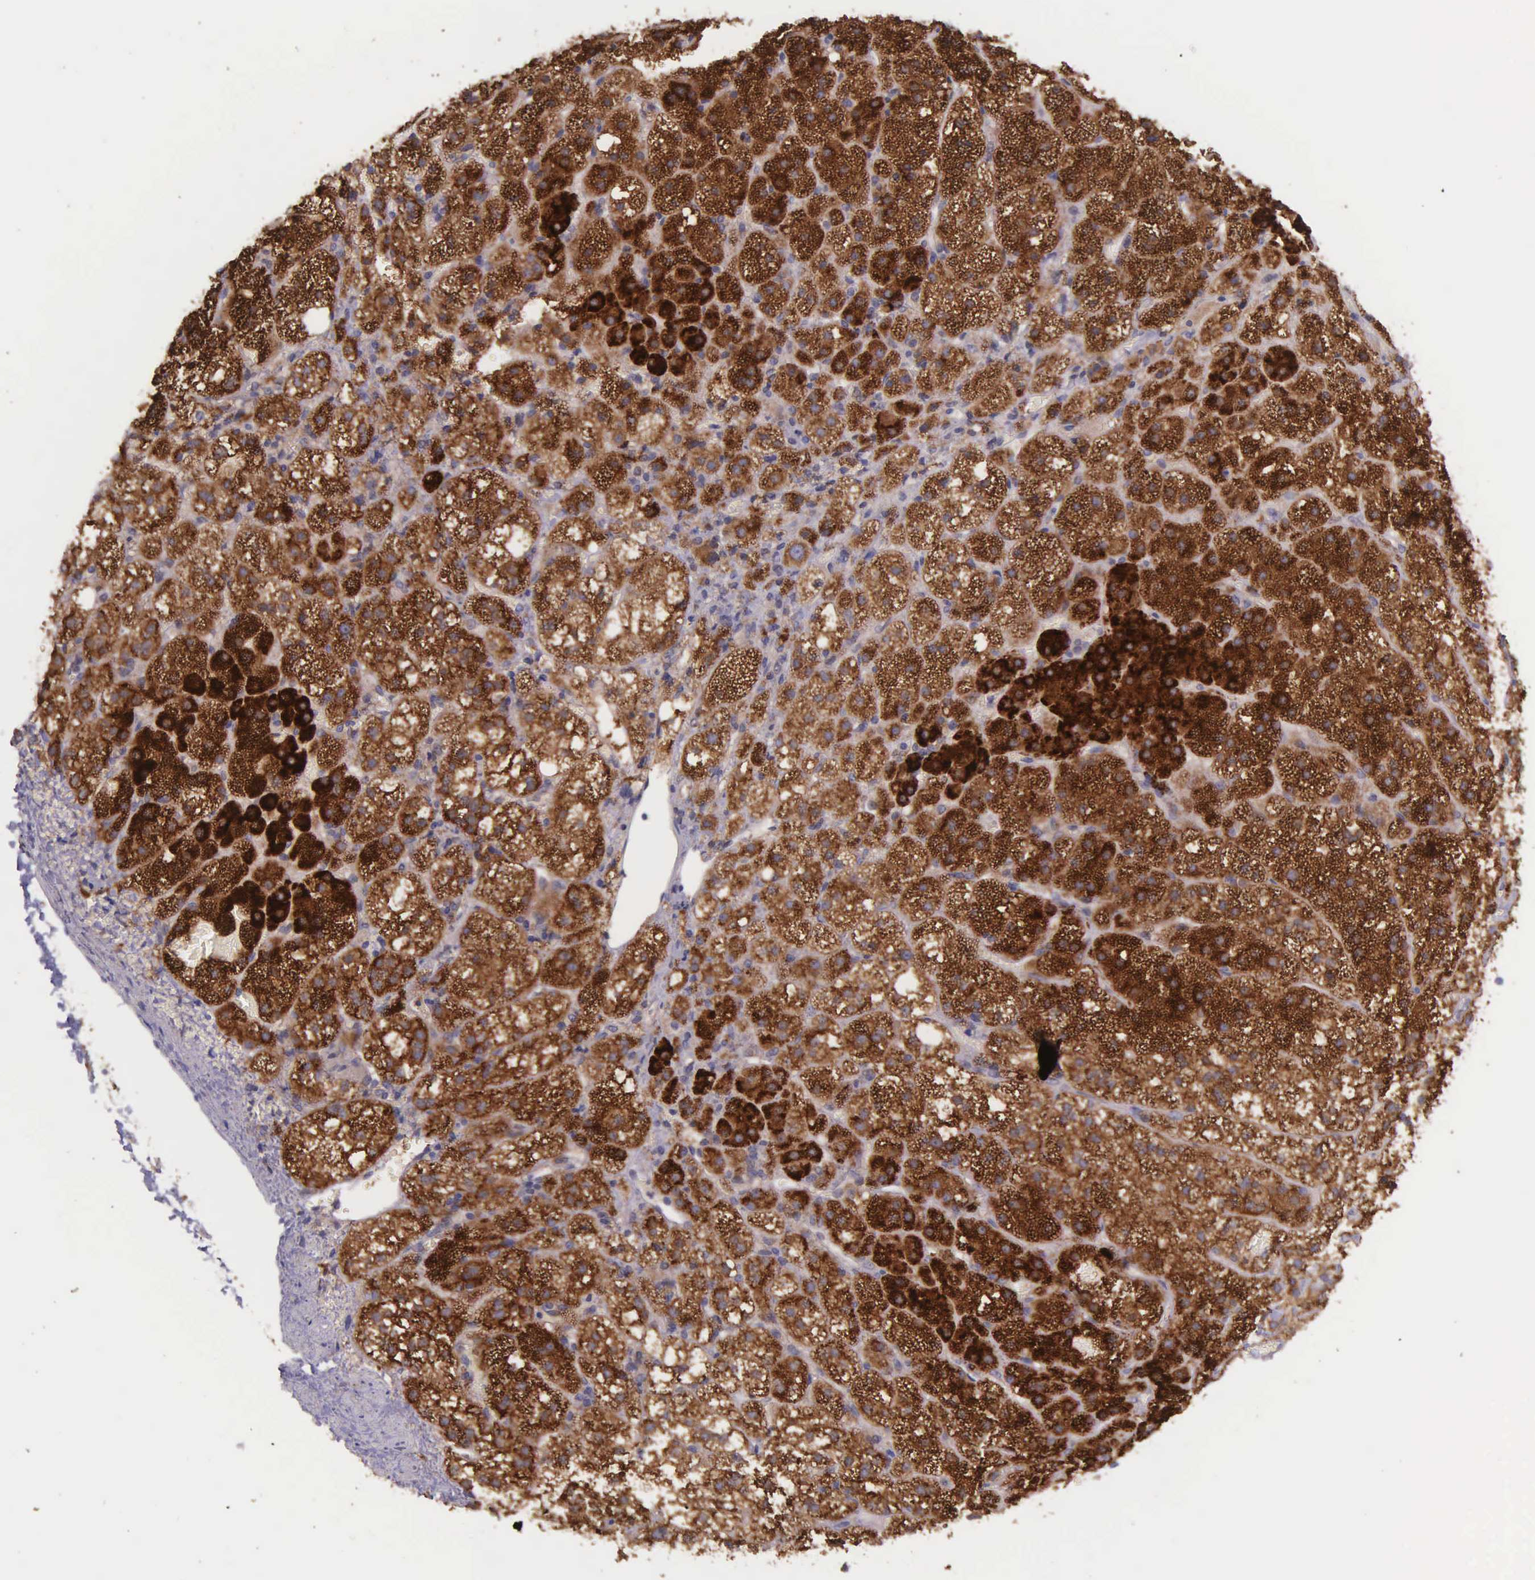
{"staining": {"intensity": "strong", "quantity": ">75%", "location": "cytoplasmic/membranous,nuclear"}, "tissue": "adrenal gland", "cell_type": "Glandular cells", "image_type": "normal", "snomed": [{"axis": "morphology", "description": "Normal tissue, NOS"}, {"axis": "topography", "description": "Adrenal gland"}], "caption": "A brown stain highlights strong cytoplasmic/membranous,nuclear expression of a protein in glandular cells of normal human adrenal gland.", "gene": "NSDHL", "patient": {"sex": "male", "age": 53}}